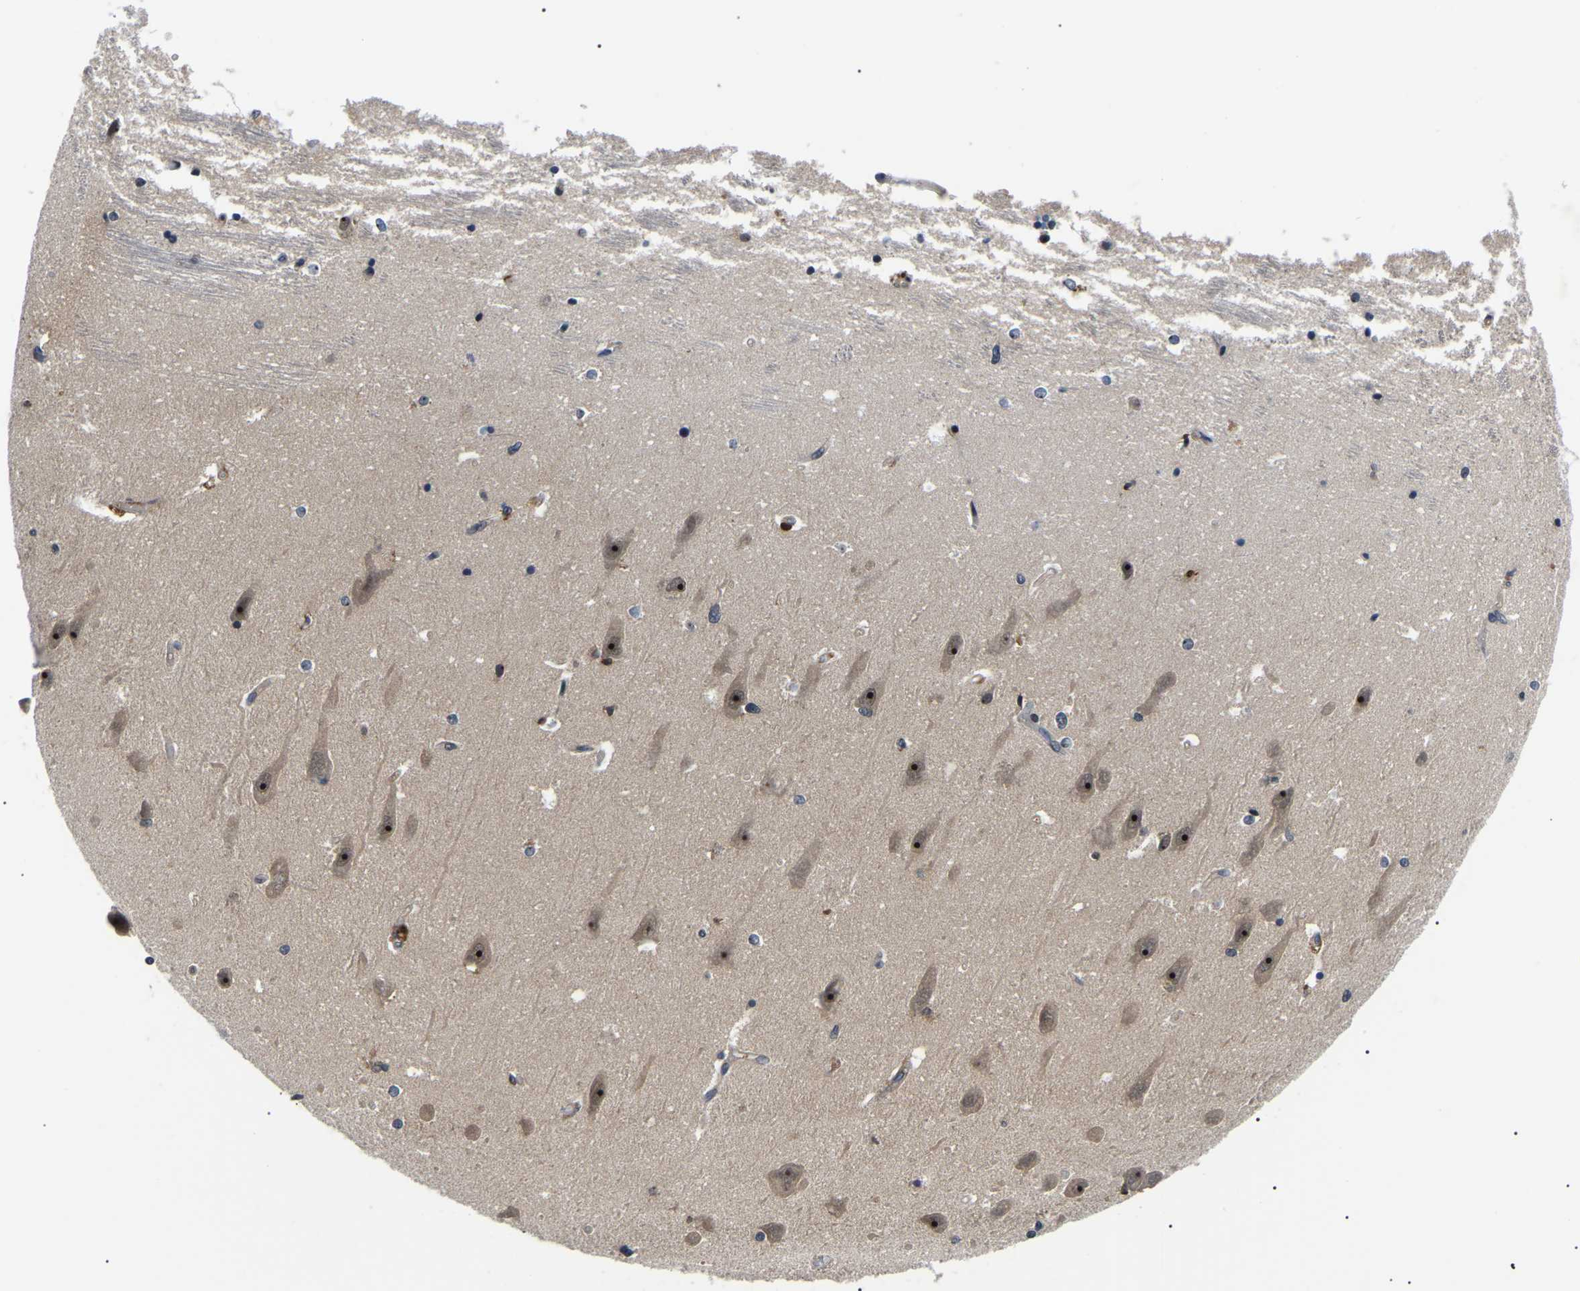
{"staining": {"intensity": "strong", "quantity": "<25%", "location": "nuclear"}, "tissue": "hippocampus", "cell_type": "Glial cells", "image_type": "normal", "snomed": [{"axis": "morphology", "description": "Normal tissue, NOS"}, {"axis": "topography", "description": "Hippocampus"}], "caption": "This is a micrograph of immunohistochemistry (IHC) staining of normal hippocampus, which shows strong expression in the nuclear of glial cells.", "gene": "RRP1B", "patient": {"sex": "male", "age": 45}}